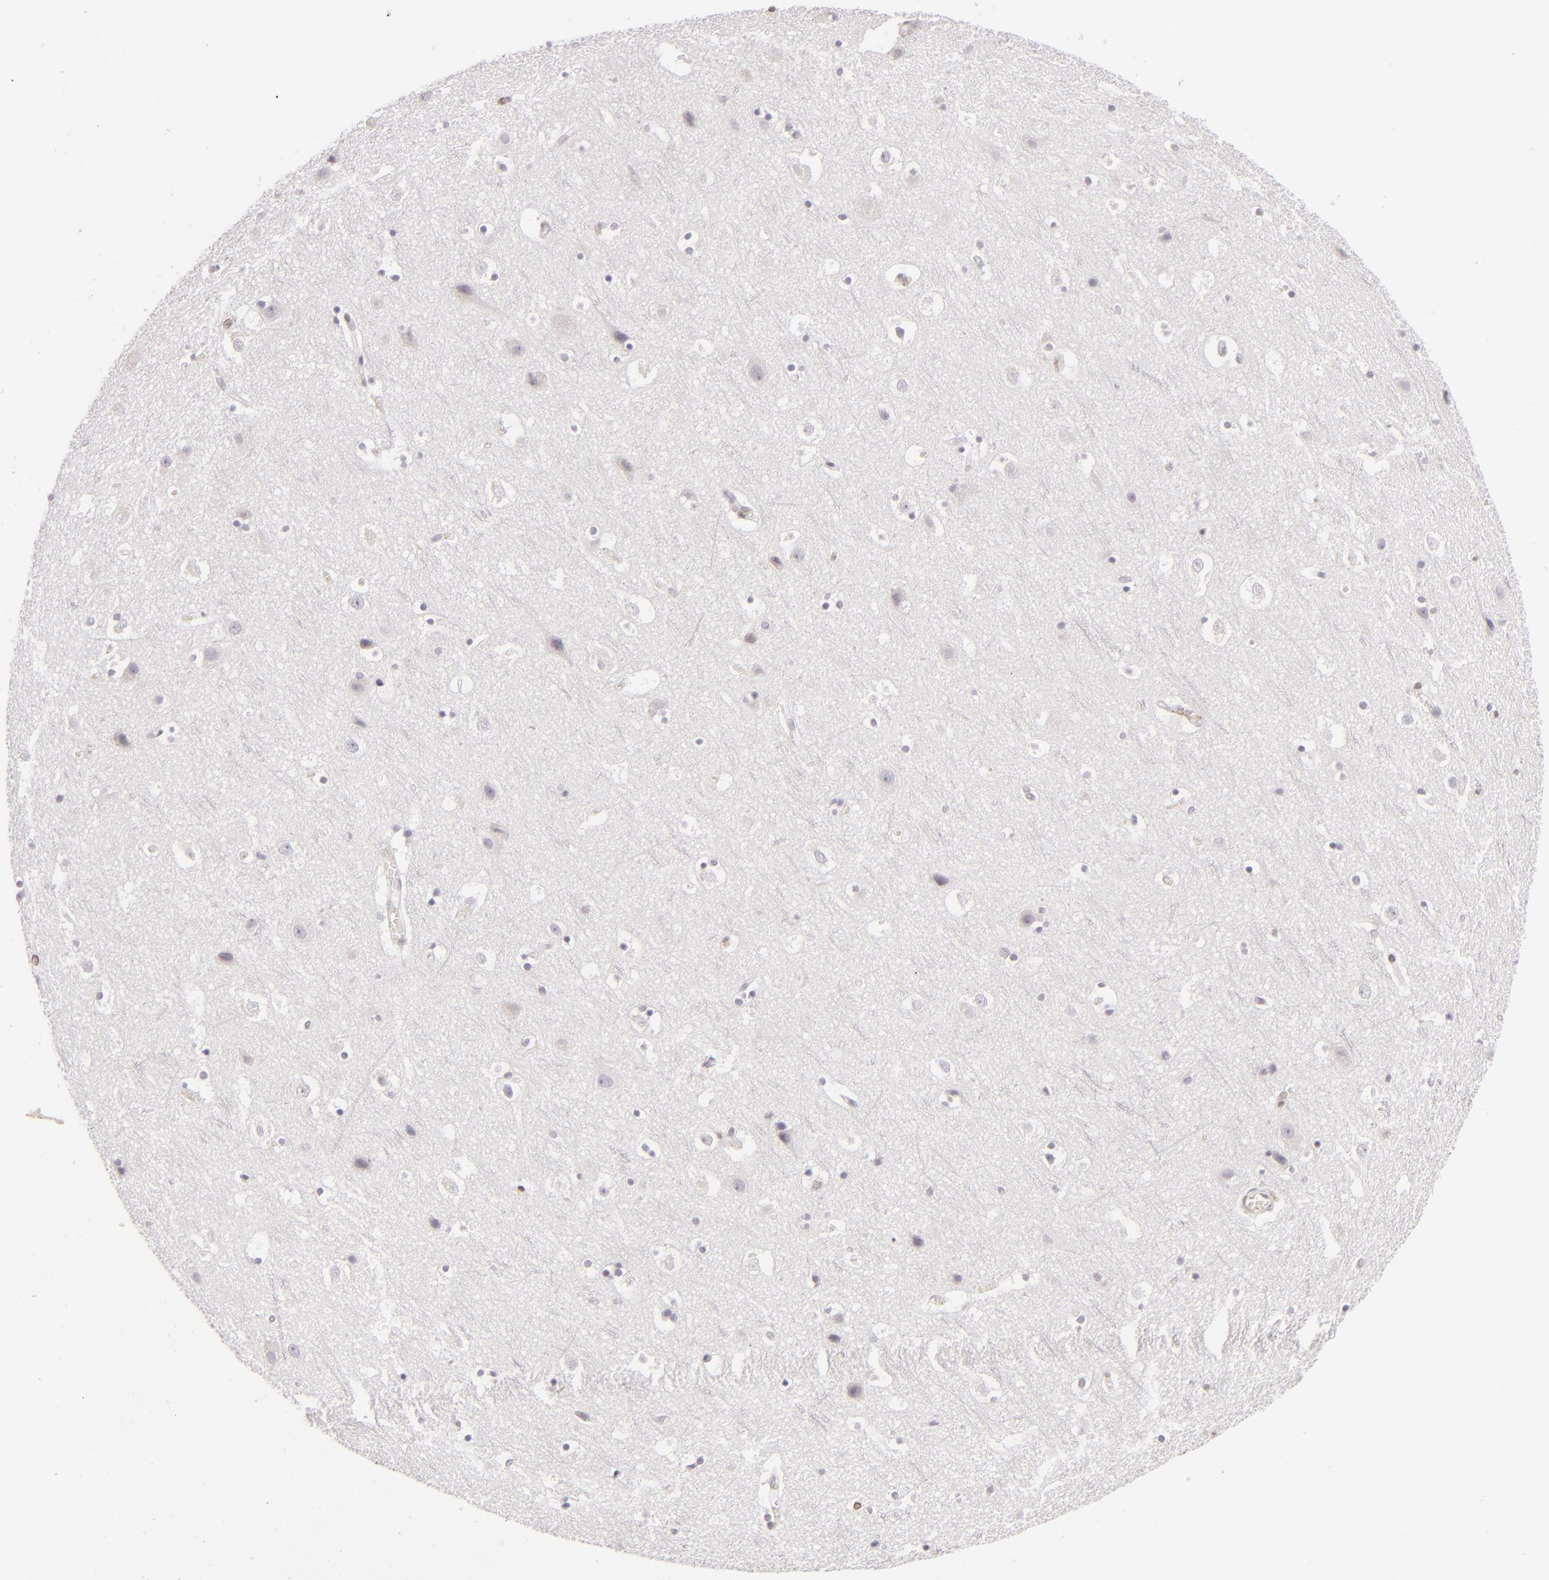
{"staining": {"intensity": "weak", "quantity": "<25%", "location": "cytoplasmic/membranous"}, "tissue": "cerebral cortex", "cell_type": "Endothelial cells", "image_type": "normal", "snomed": [{"axis": "morphology", "description": "Normal tissue, NOS"}, {"axis": "topography", "description": "Cerebral cortex"}], "caption": "Immunohistochemical staining of normal human cerebral cortex reveals no significant positivity in endothelial cells.", "gene": "SIX1", "patient": {"sex": "male", "age": 45}}